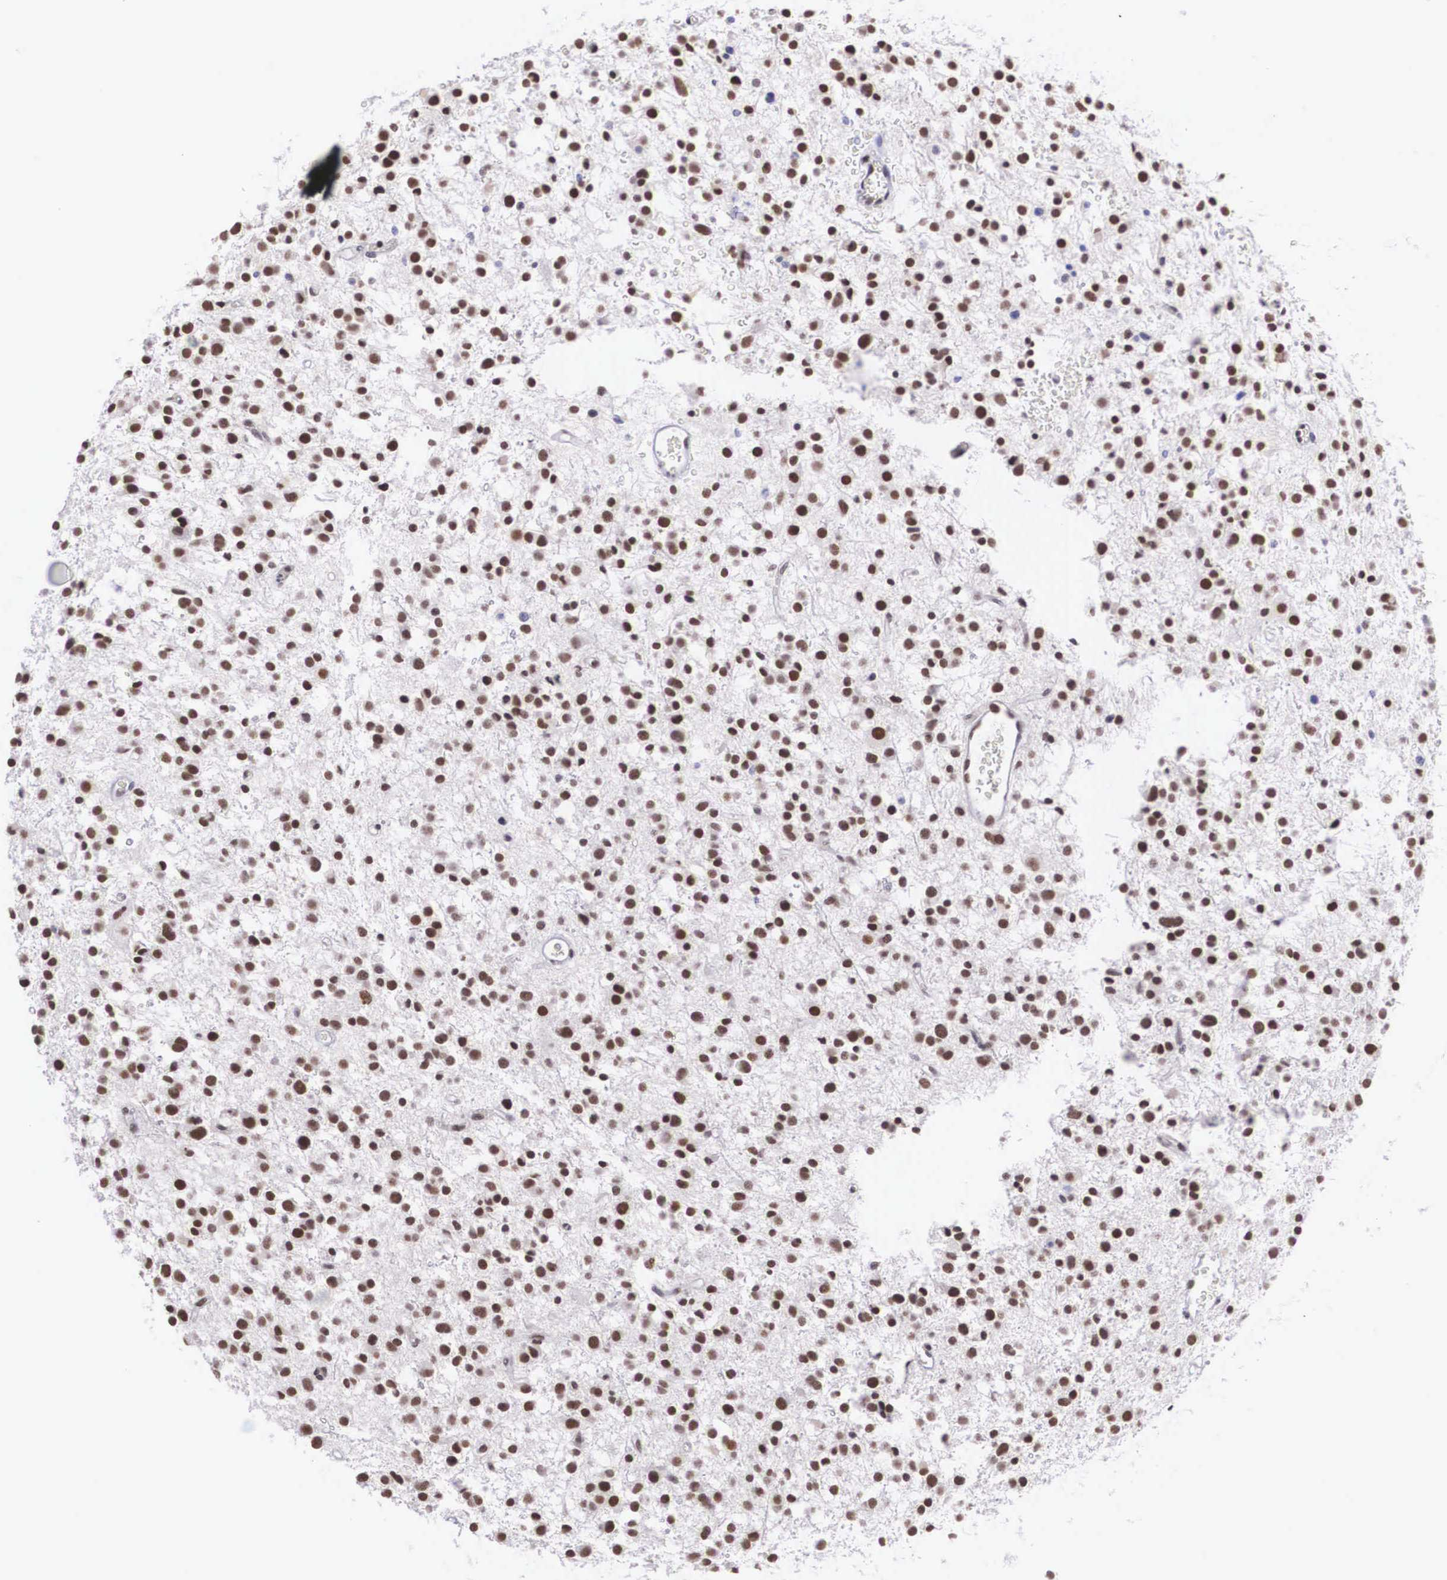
{"staining": {"intensity": "moderate", "quantity": "25%-75%", "location": "nuclear"}, "tissue": "glioma", "cell_type": "Tumor cells", "image_type": "cancer", "snomed": [{"axis": "morphology", "description": "Glioma, malignant, Low grade"}, {"axis": "topography", "description": "Brain"}], "caption": "High-power microscopy captured an IHC photomicrograph of malignant glioma (low-grade), revealing moderate nuclear expression in about 25%-75% of tumor cells. (Stains: DAB in brown, nuclei in blue, Microscopy: brightfield microscopy at high magnification).", "gene": "CSTF2", "patient": {"sex": "female", "age": 36}}